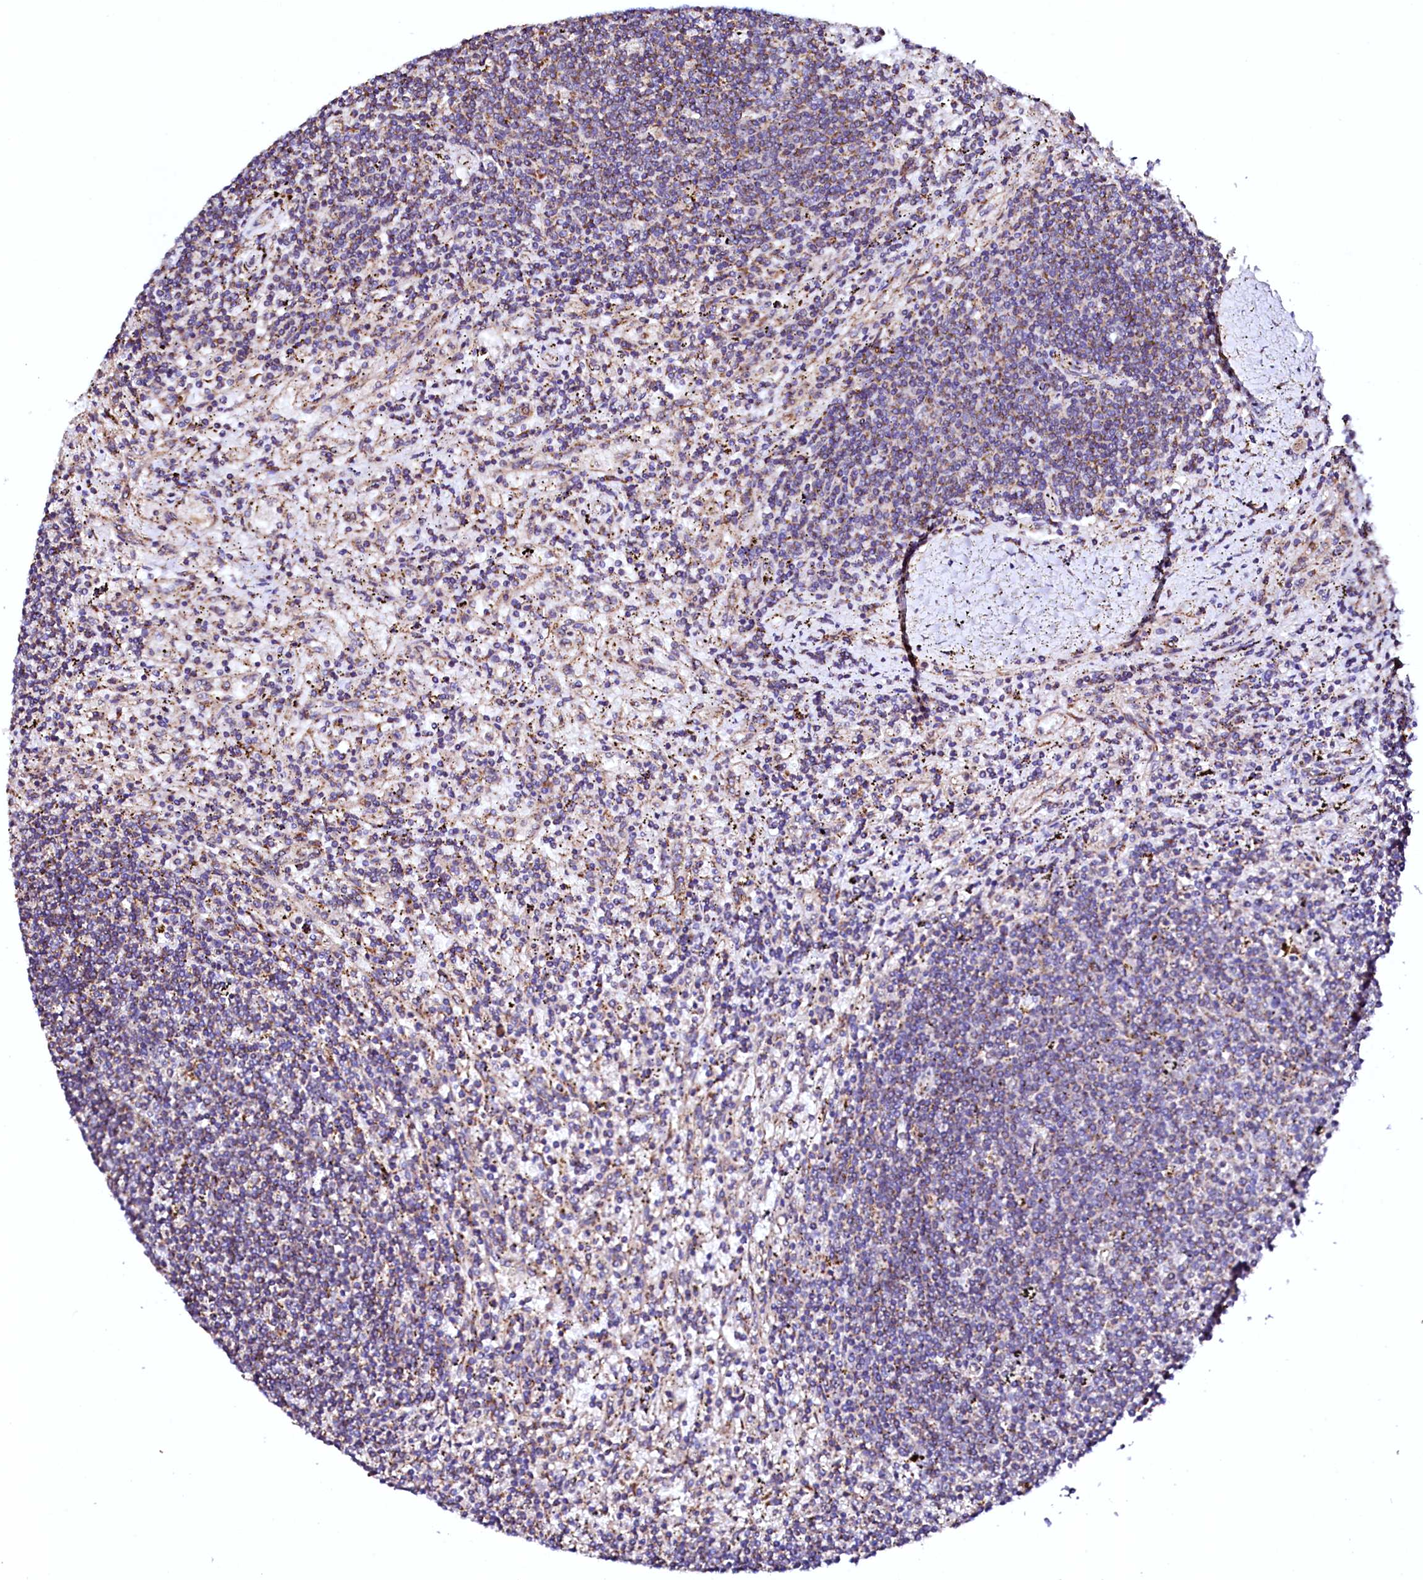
{"staining": {"intensity": "negative", "quantity": "none", "location": "none"}, "tissue": "lymphoma", "cell_type": "Tumor cells", "image_type": "cancer", "snomed": [{"axis": "morphology", "description": "Malignant lymphoma, non-Hodgkin's type, Low grade"}, {"axis": "topography", "description": "Spleen"}], "caption": "Tumor cells are negative for brown protein staining in low-grade malignant lymphoma, non-Hodgkin's type.", "gene": "UBE3C", "patient": {"sex": "male", "age": 76}}